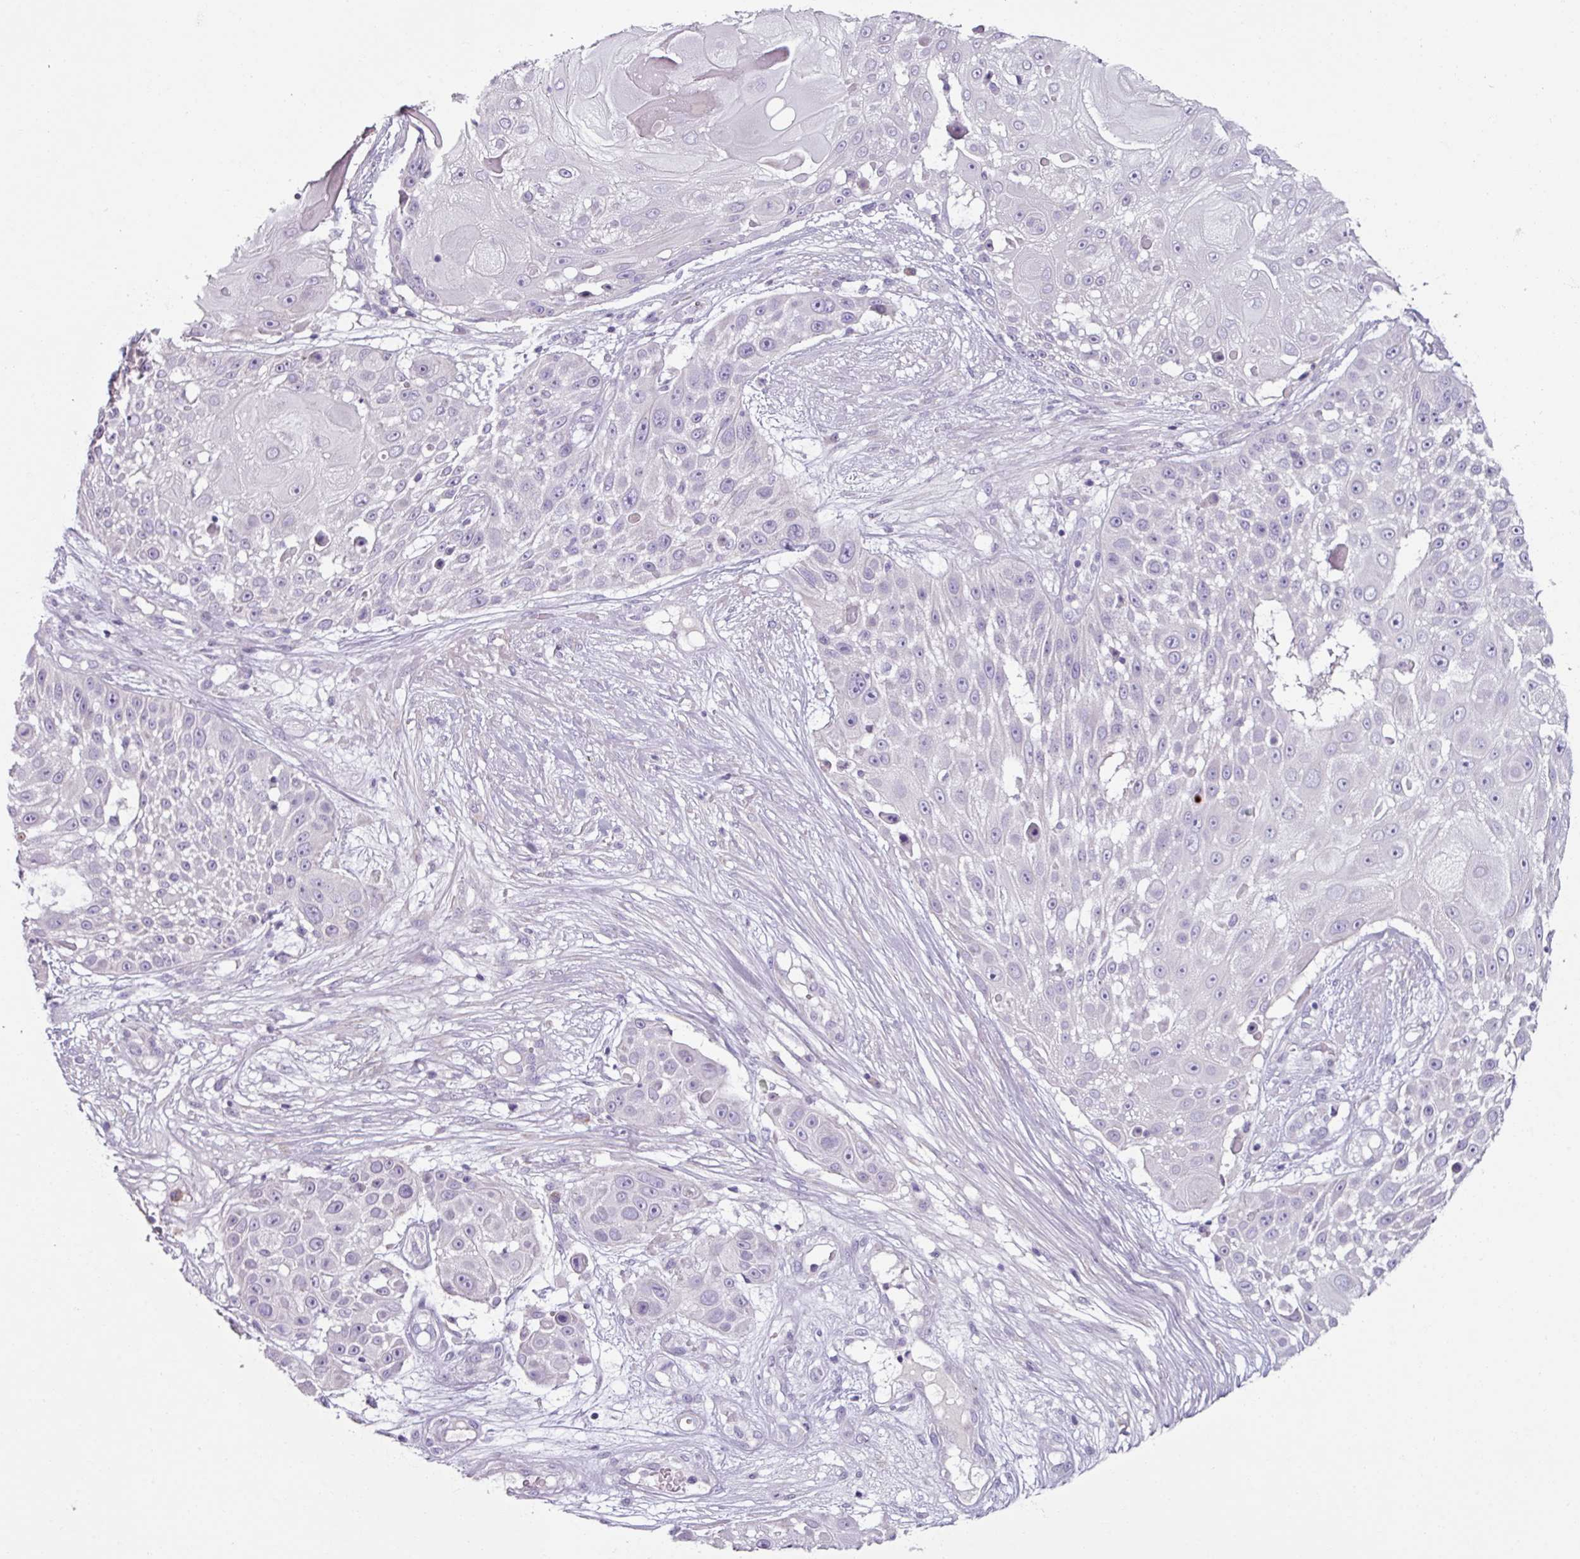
{"staining": {"intensity": "negative", "quantity": "none", "location": "none"}, "tissue": "skin cancer", "cell_type": "Tumor cells", "image_type": "cancer", "snomed": [{"axis": "morphology", "description": "Squamous cell carcinoma, NOS"}, {"axis": "topography", "description": "Skin"}], "caption": "DAB immunohistochemical staining of human skin cancer reveals no significant expression in tumor cells.", "gene": "SMIM11", "patient": {"sex": "female", "age": 86}}